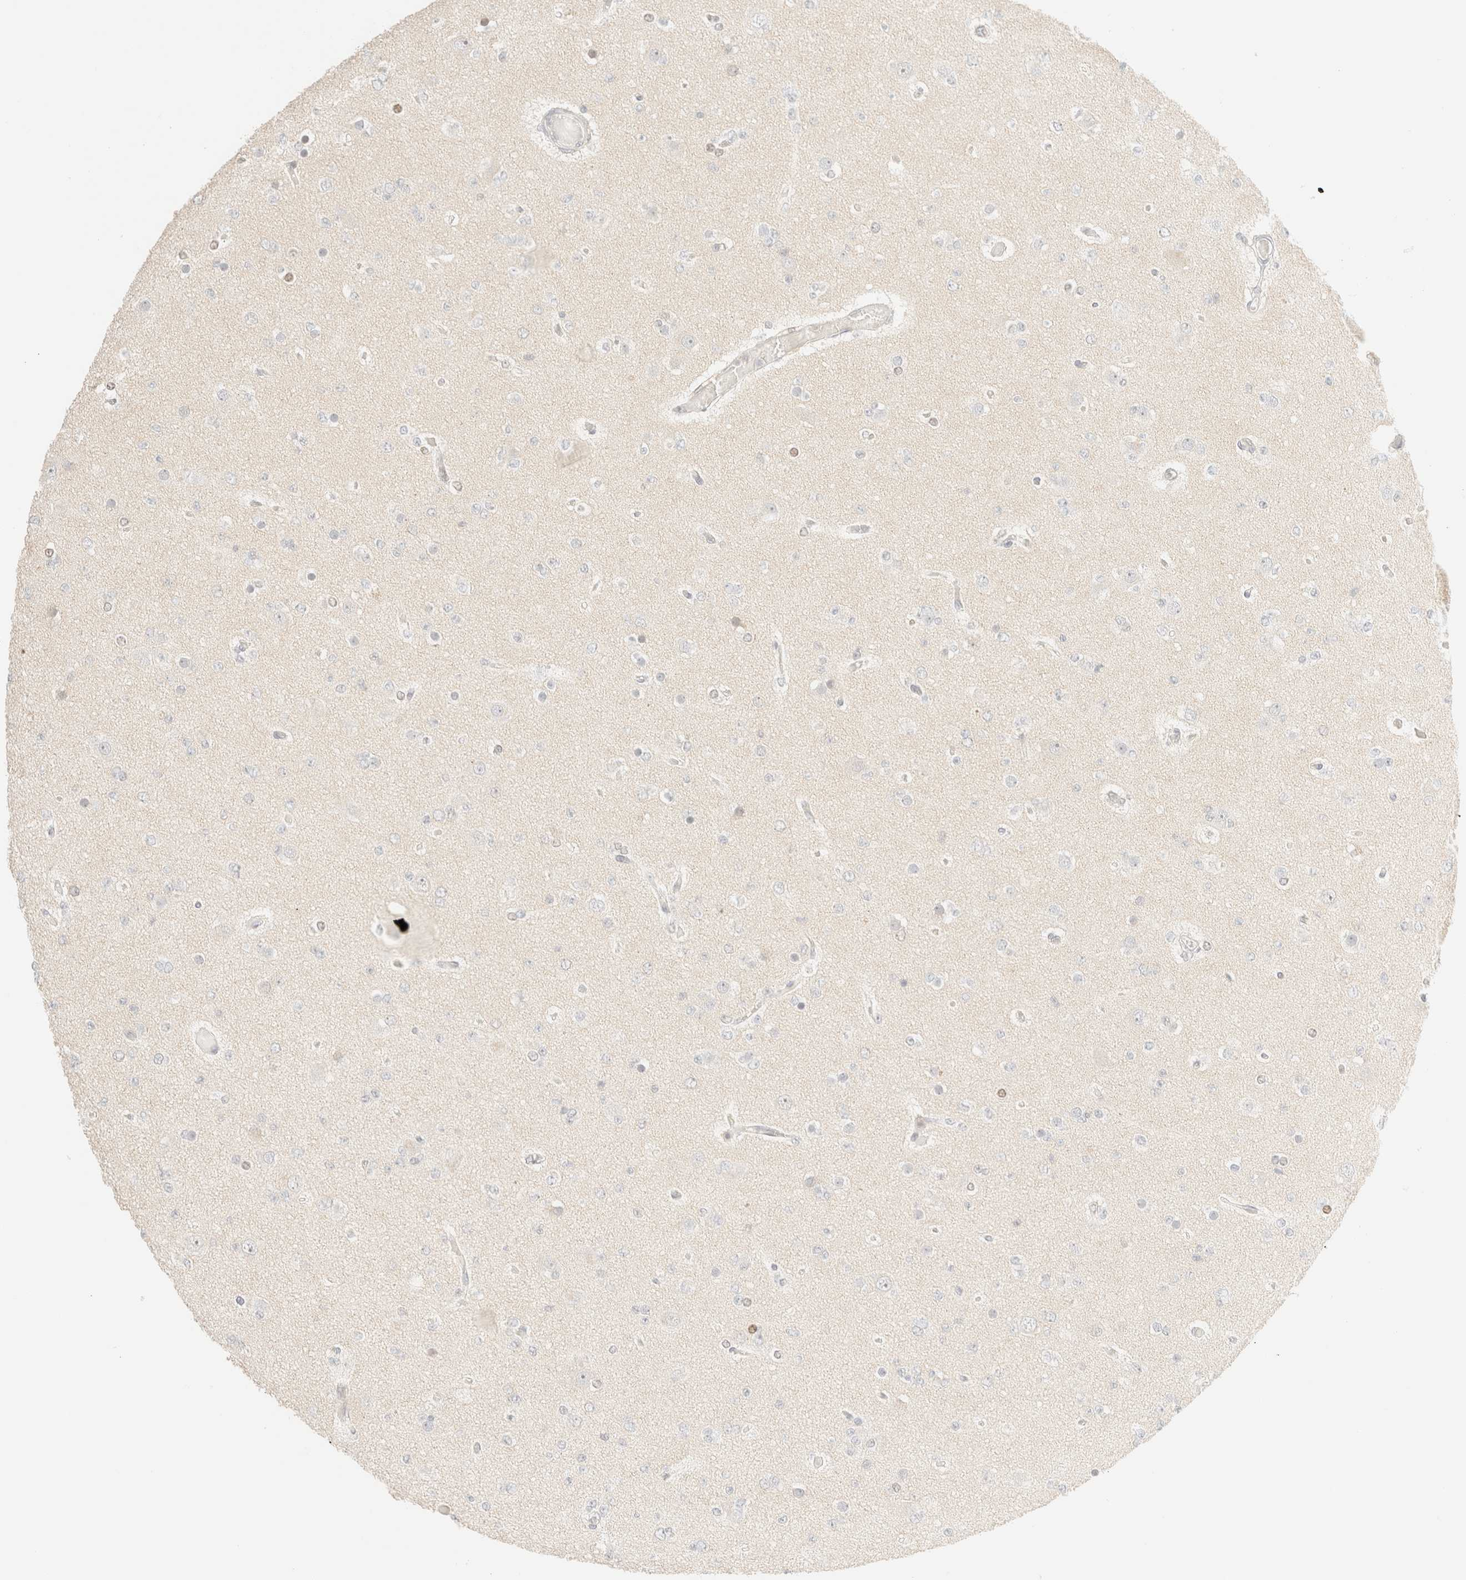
{"staining": {"intensity": "negative", "quantity": "none", "location": "none"}, "tissue": "glioma", "cell_type": "Tumor cells", "image_type": "cancer", "snomed": [{"axis": "morphology", "description": "Glioma, malignant, Low grade"}, {"axis": "topography", "description": "Brain"}], "caption": "High magnification brightfield microscopy of glioma stained with DAB (brown) and counterstained with hematoxylin (blue): tumor cells show no significant expression.", "gene": "TSR1", "patient": {"sex": "female", "age": 22}}